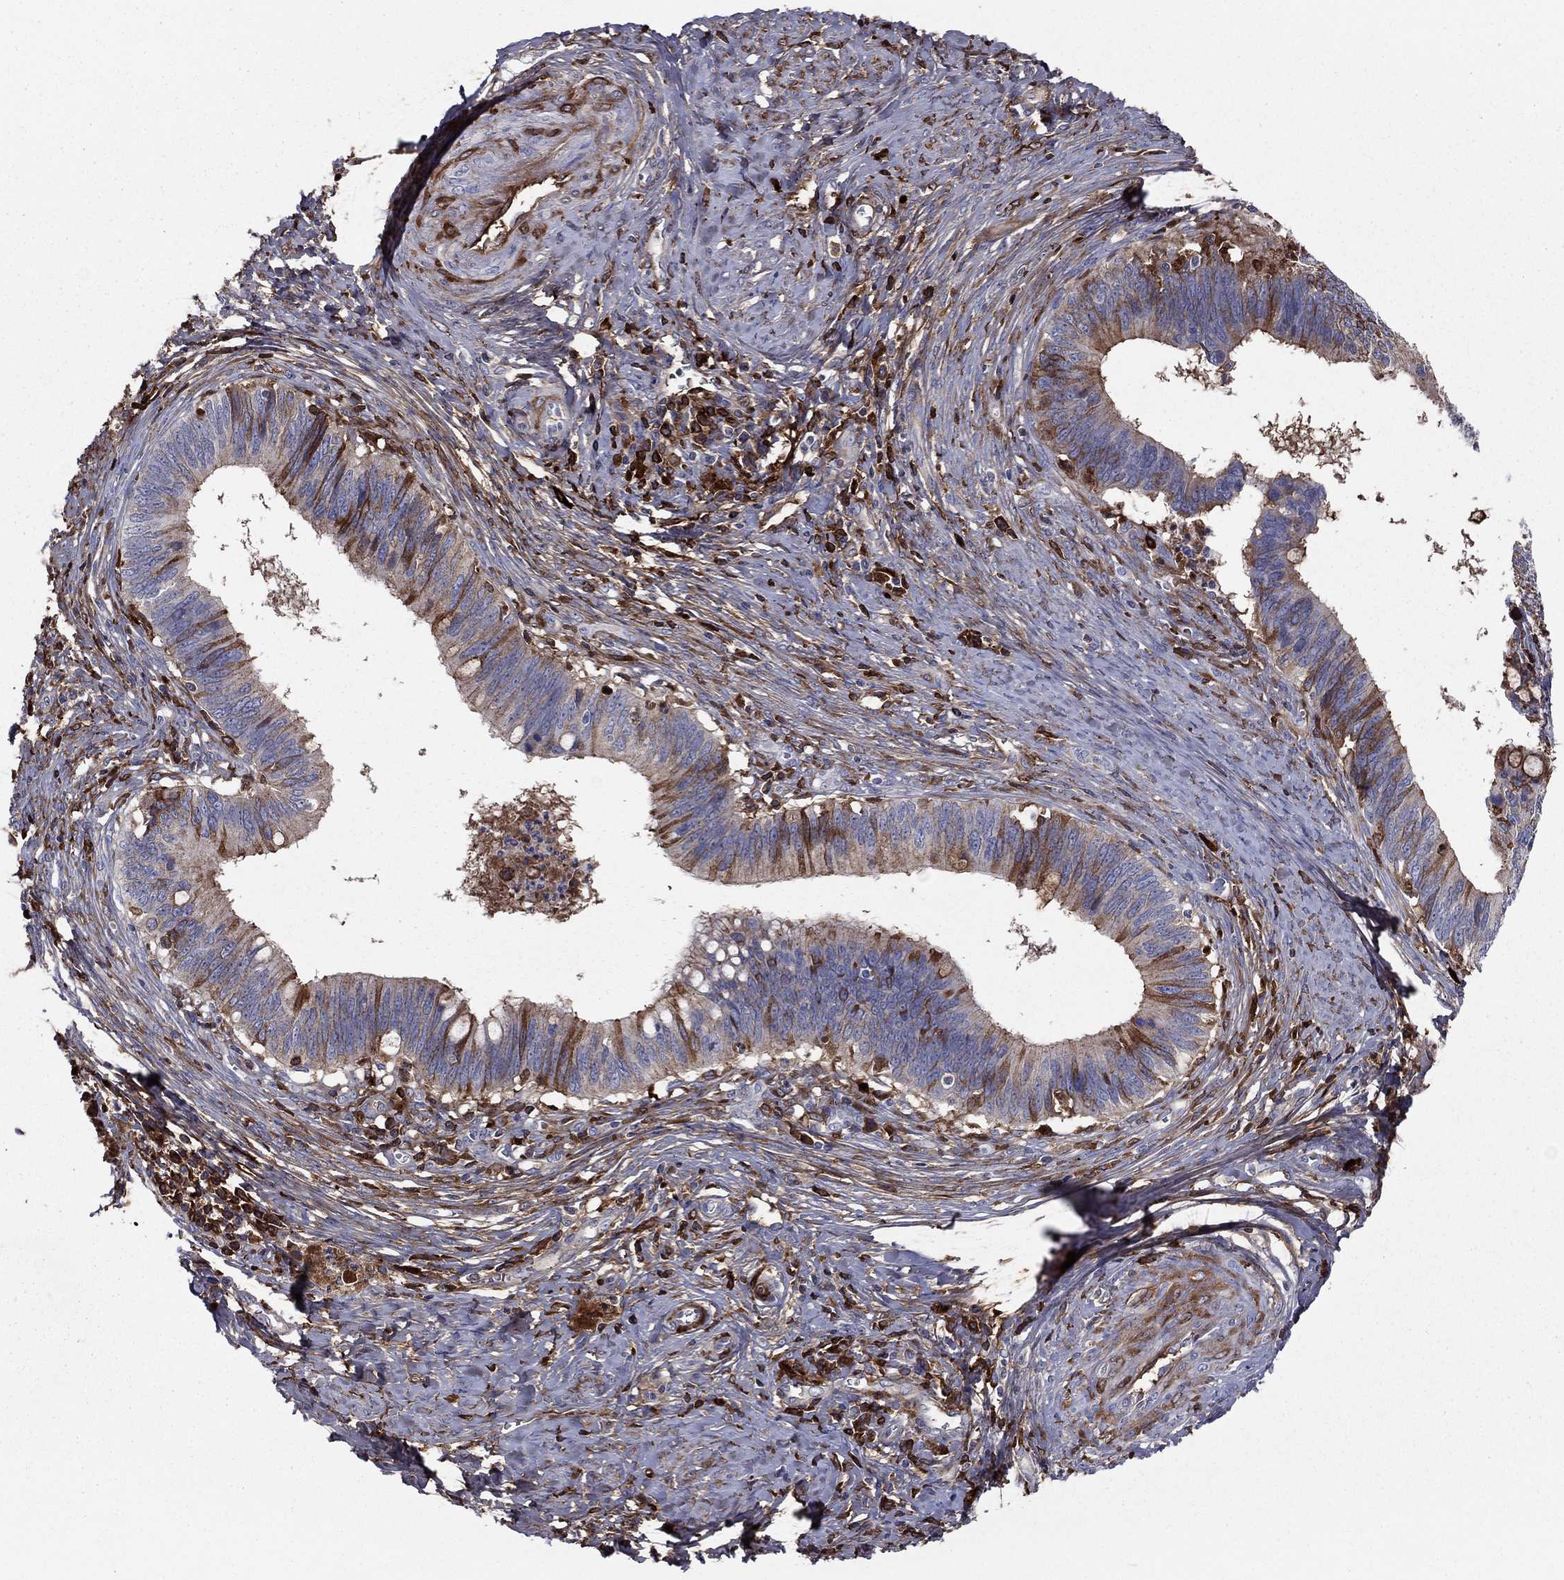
{"staining": {"intensity": "moderate", "quantity": "<25%", "location": "cytoplasmic/membranous"}, "tissue": "cervical cancer", "cell_type": "Tumor cells", "image_type": "cancer", "snomed": [{"axis": "morphology", "description": "Adenocarcinoma, NOS"}, {"axis": "topography", "description": "Cervix"}], "caption": "A high-resolution image shows immunohistochemistry (IHC) staining of cervical cancer (adenocarcinoma), which demonstrates moderate cytoplasmic/membranous expression in about <25% of tumor cells. (DAB IHC, brown staining for protein, blue staining for nuclei).", "gene": "HPX", "patient": {"sex": "female", "age": 42}}